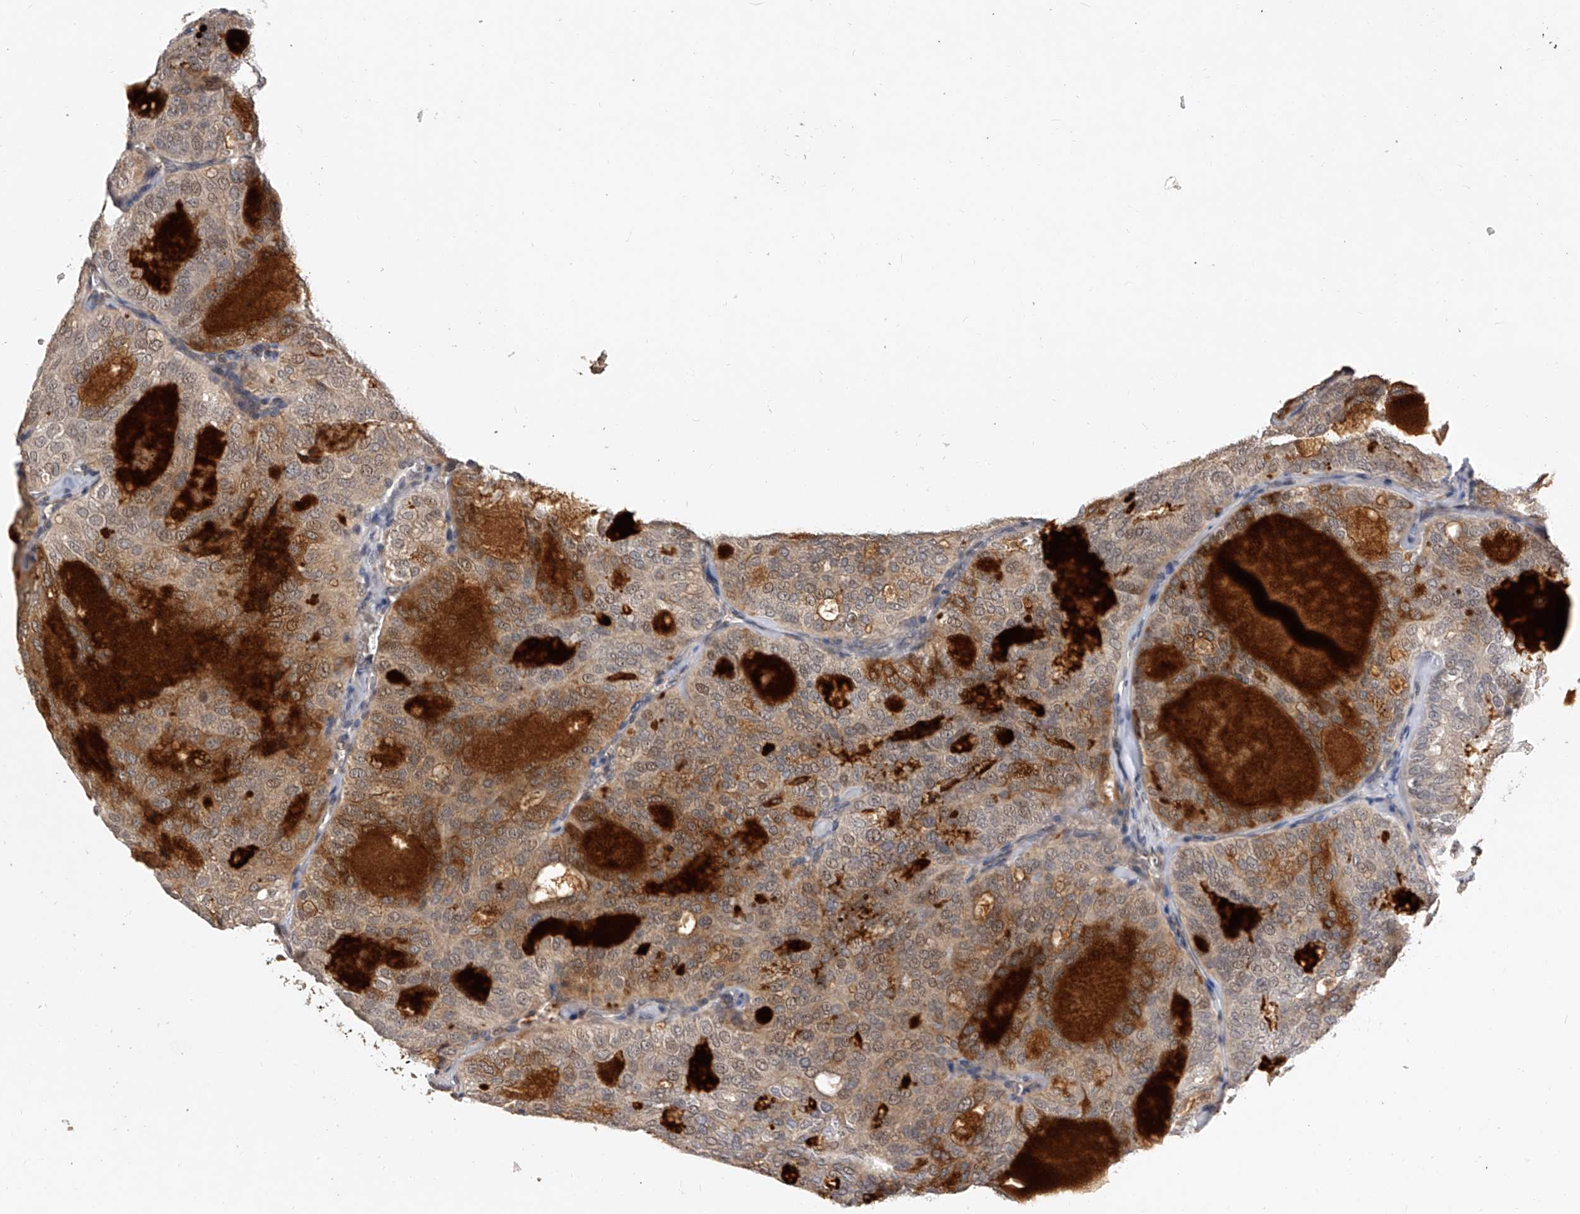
{"staining": {"intensity": "weak", "quantity": "25%-75%", "location": "cytoplasmic/membranous"}, "tissue": "thyroid cancer", "cell_type": "Tumor cells", "image_type": "cancer", "snomed": [{"axis": "morphology", "description": "Follicular adenoma carcinoma, NOS"}, {"axis": "topography", "description": "Thyroid gland"}], "caption": "Tumor cells show weak cytoplasmic/membranous staining in about 25%-75% of cells in thyroid cancer (follicular adenoma carcinoma).", "gene": "CFAP410", "patient": {"sex": "male", "age": 75}}